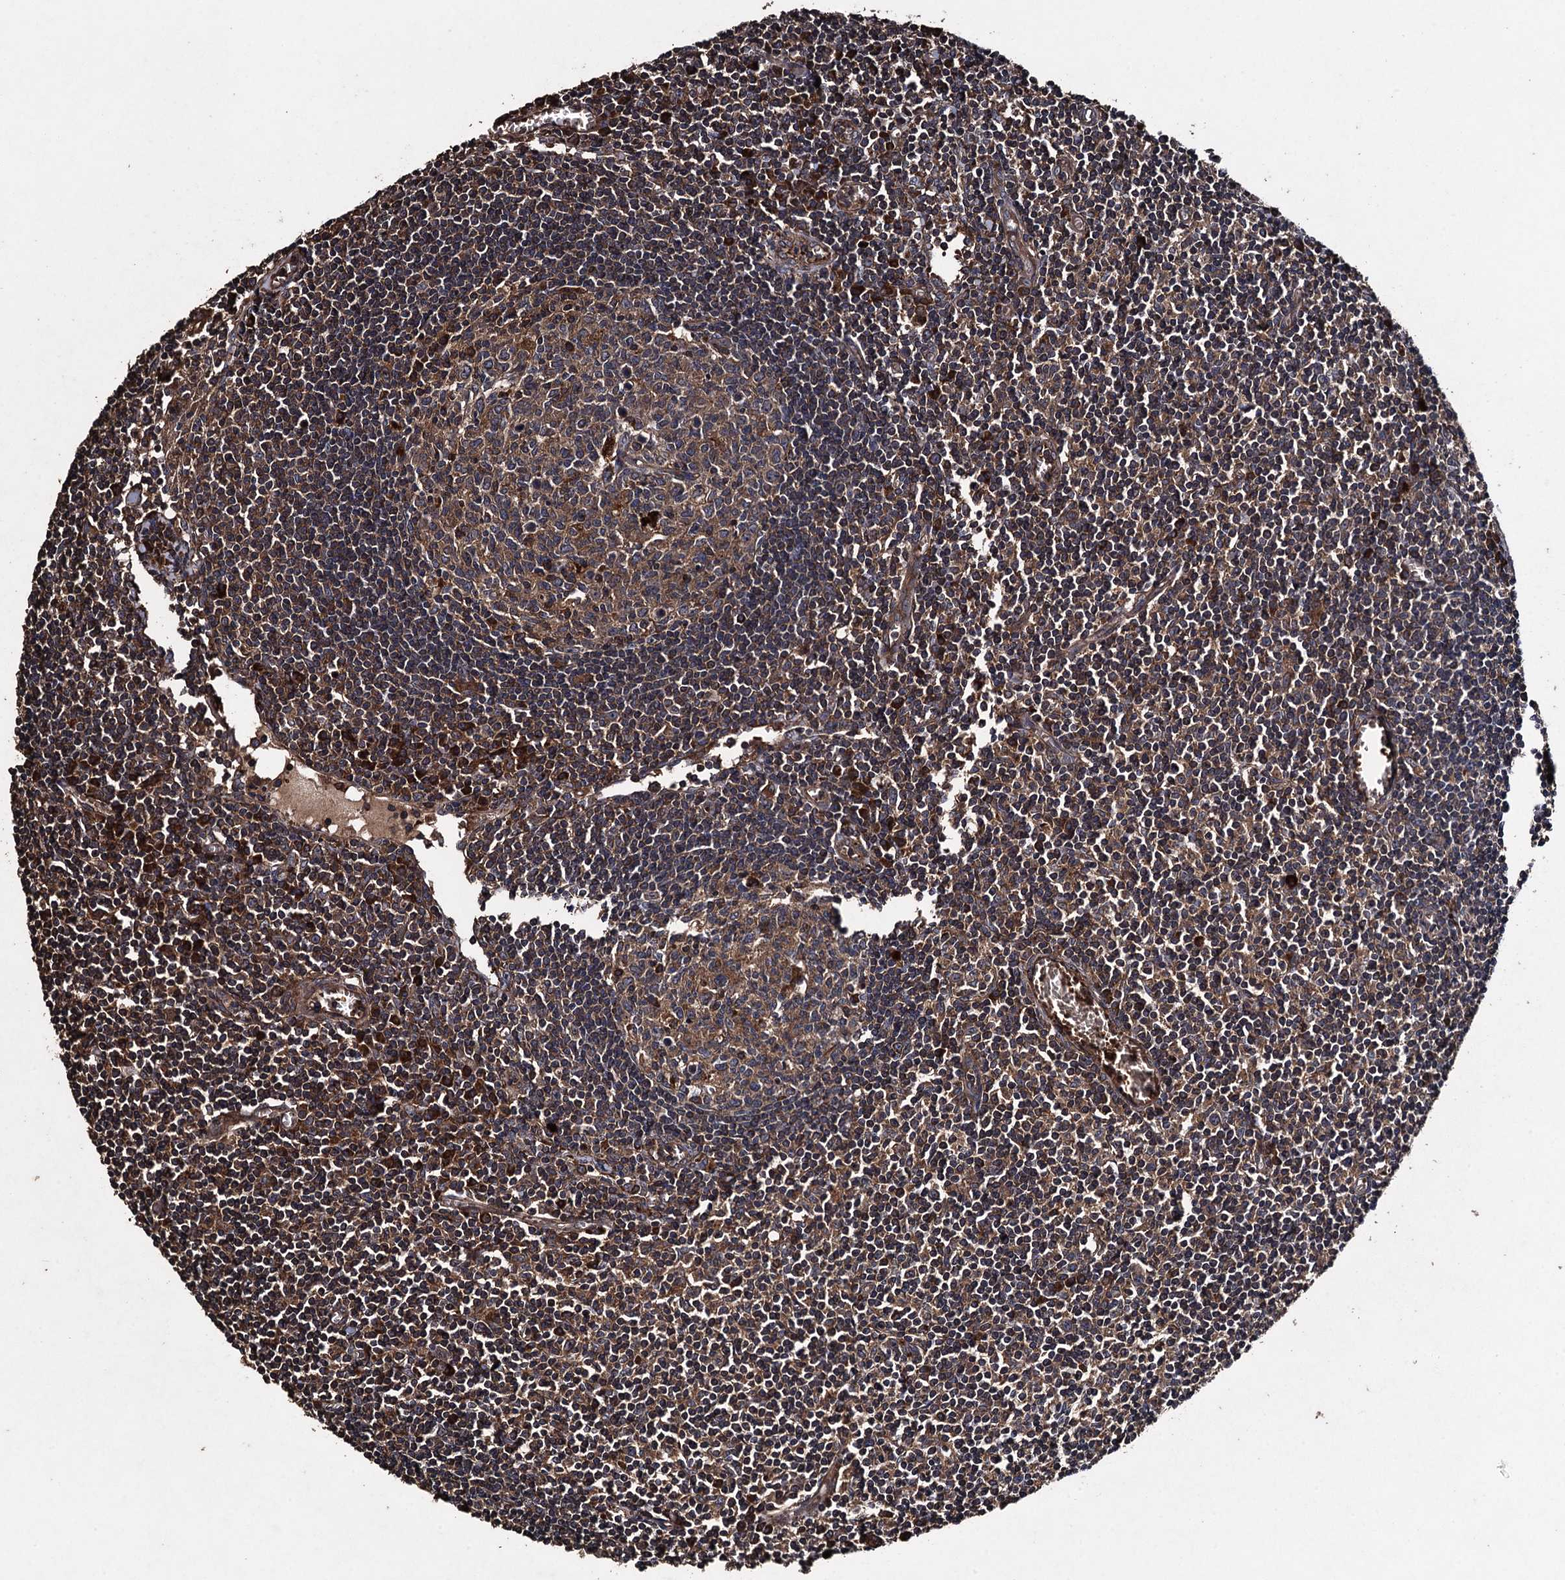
{"staining": {"intensity": "moderate", "quantity": ">75%", "location": "cytoplasmic/membranous"}, "tissue": "lymph node", "cell_type": "Germinal center cells", "image_type": "normal", "snomed": [{"axis": "morphology", "description": "Normal tissue, NOS"}, {"axis": "topography", "description": "Lymph node"}], "caption": "Lymph node stained for a protein (brown) displays moderate cytoplasmic/membranous positive positivity in approximately >75% of germinal center cells.", "gene": "TXNDC11", "patient": {"sex": "female", "age": 55}}